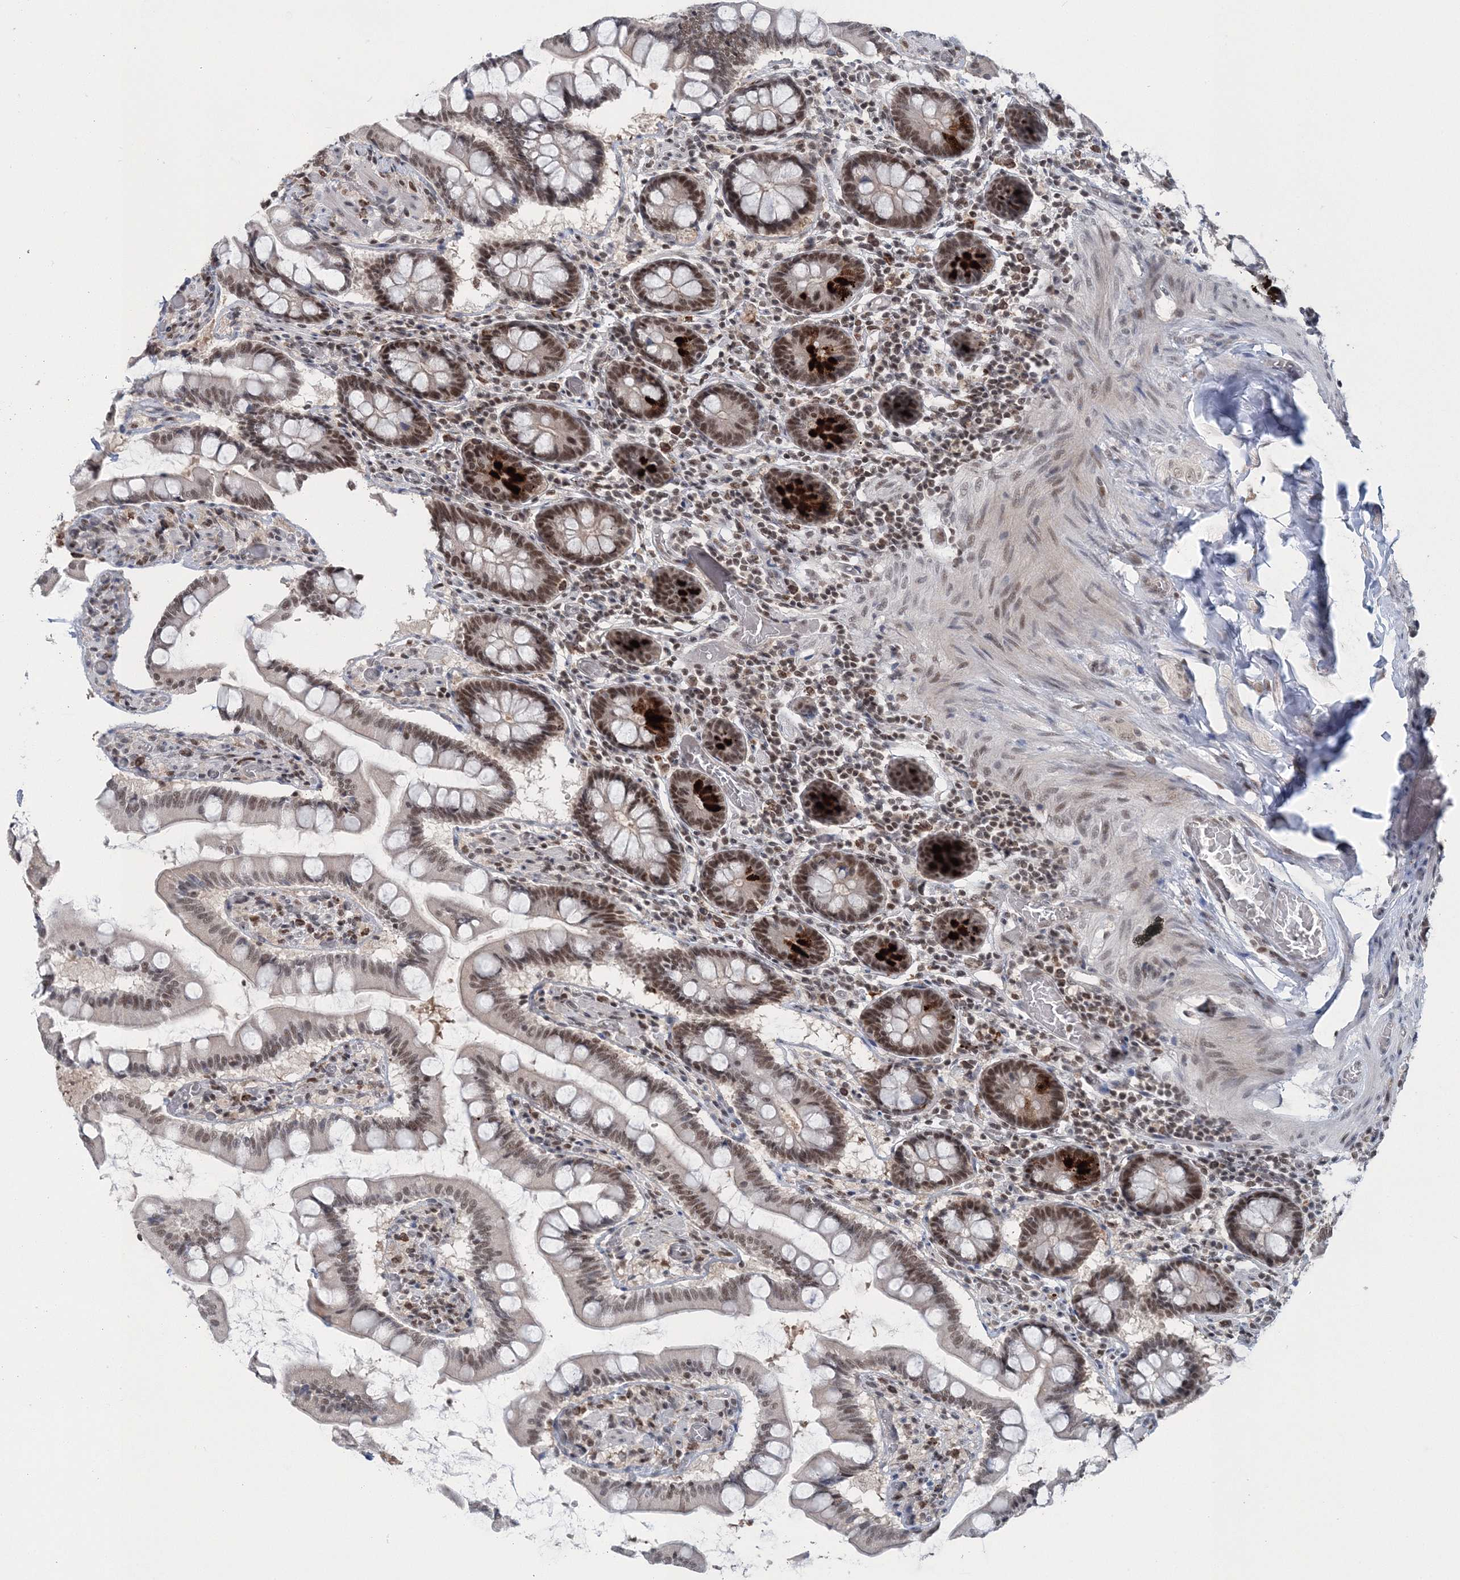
{"staining": {"intensity": "strong", "quantity": ">75%", "location": "cytoplasmic/membranous,nuclear"}, "tissue": "small intestine", "cell_type": "Glandular cells", "image_type": "normal", "snomed": [{"axis": "morphology", "description": "Normal tissue, NOS"}, {"axis": "topography", "description": "Small intestine"}], "caption": "Immunohistochemistry (IHC) (DAB) staining of normal small intestine shows strong cytoplasmic/membranous,nuclear protein staining in approximately >75% of glandular cells.", "gene": "PDS5A", "patient": {"sex": "male", "age": 41}}